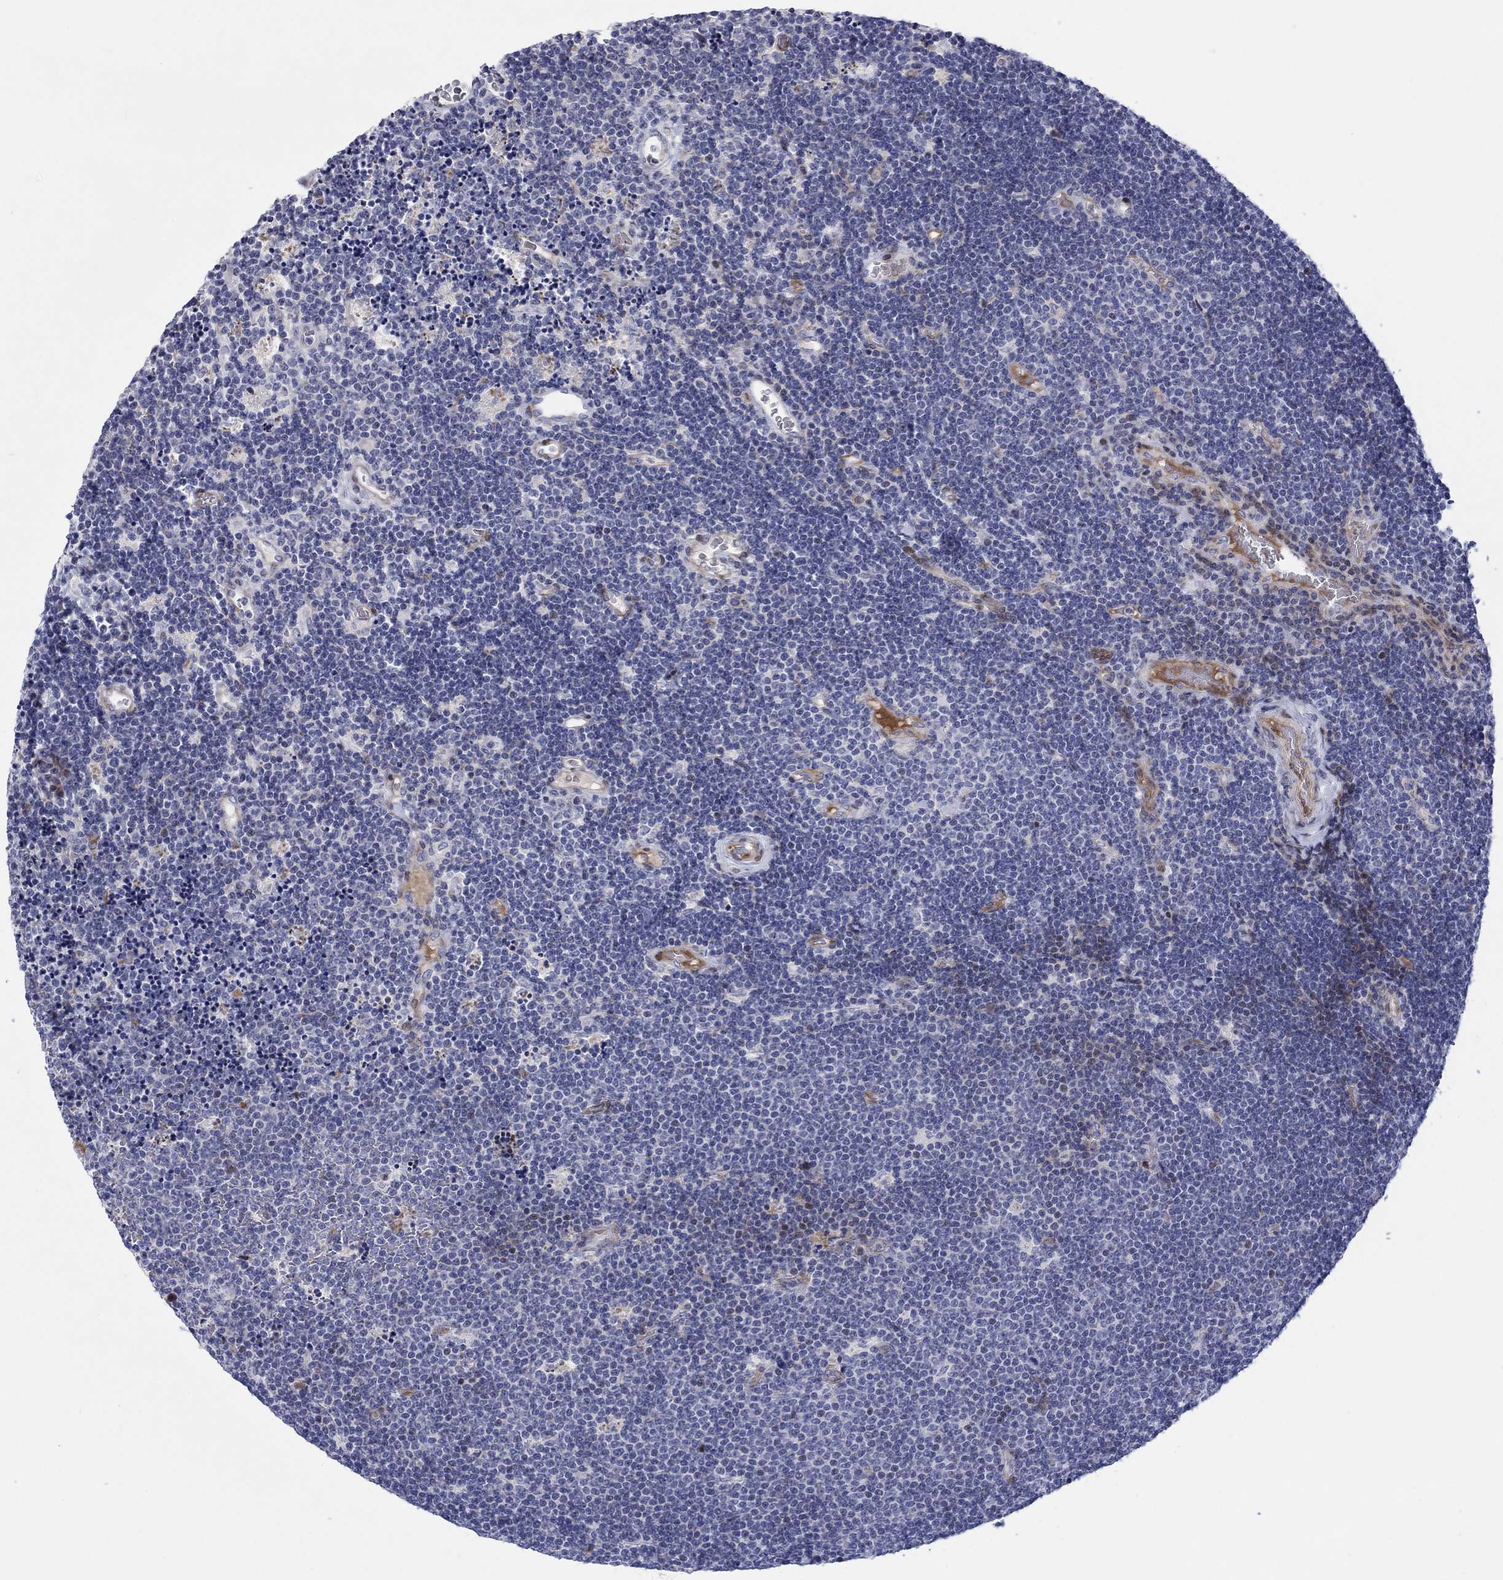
{"staining": {"intensity": "negative", "quantity": "none", "location": "none"}, "tissue": "lymphoma", "cell_type": "Tumor cells", "image_type": "cancer", "snomed": [{"axis": "morphology", "description": "Malignant lymphoma, non-Hodgkin's type, Low grade"}, {"axis": "topography", "description": "Brain"}], "caption": "A micrograph of lymphoma stained for a protein demonstrates no brown staining in tumor cells.", "gene": "ARHGAP36", "patient": {"sex": "female", "age": 66}}